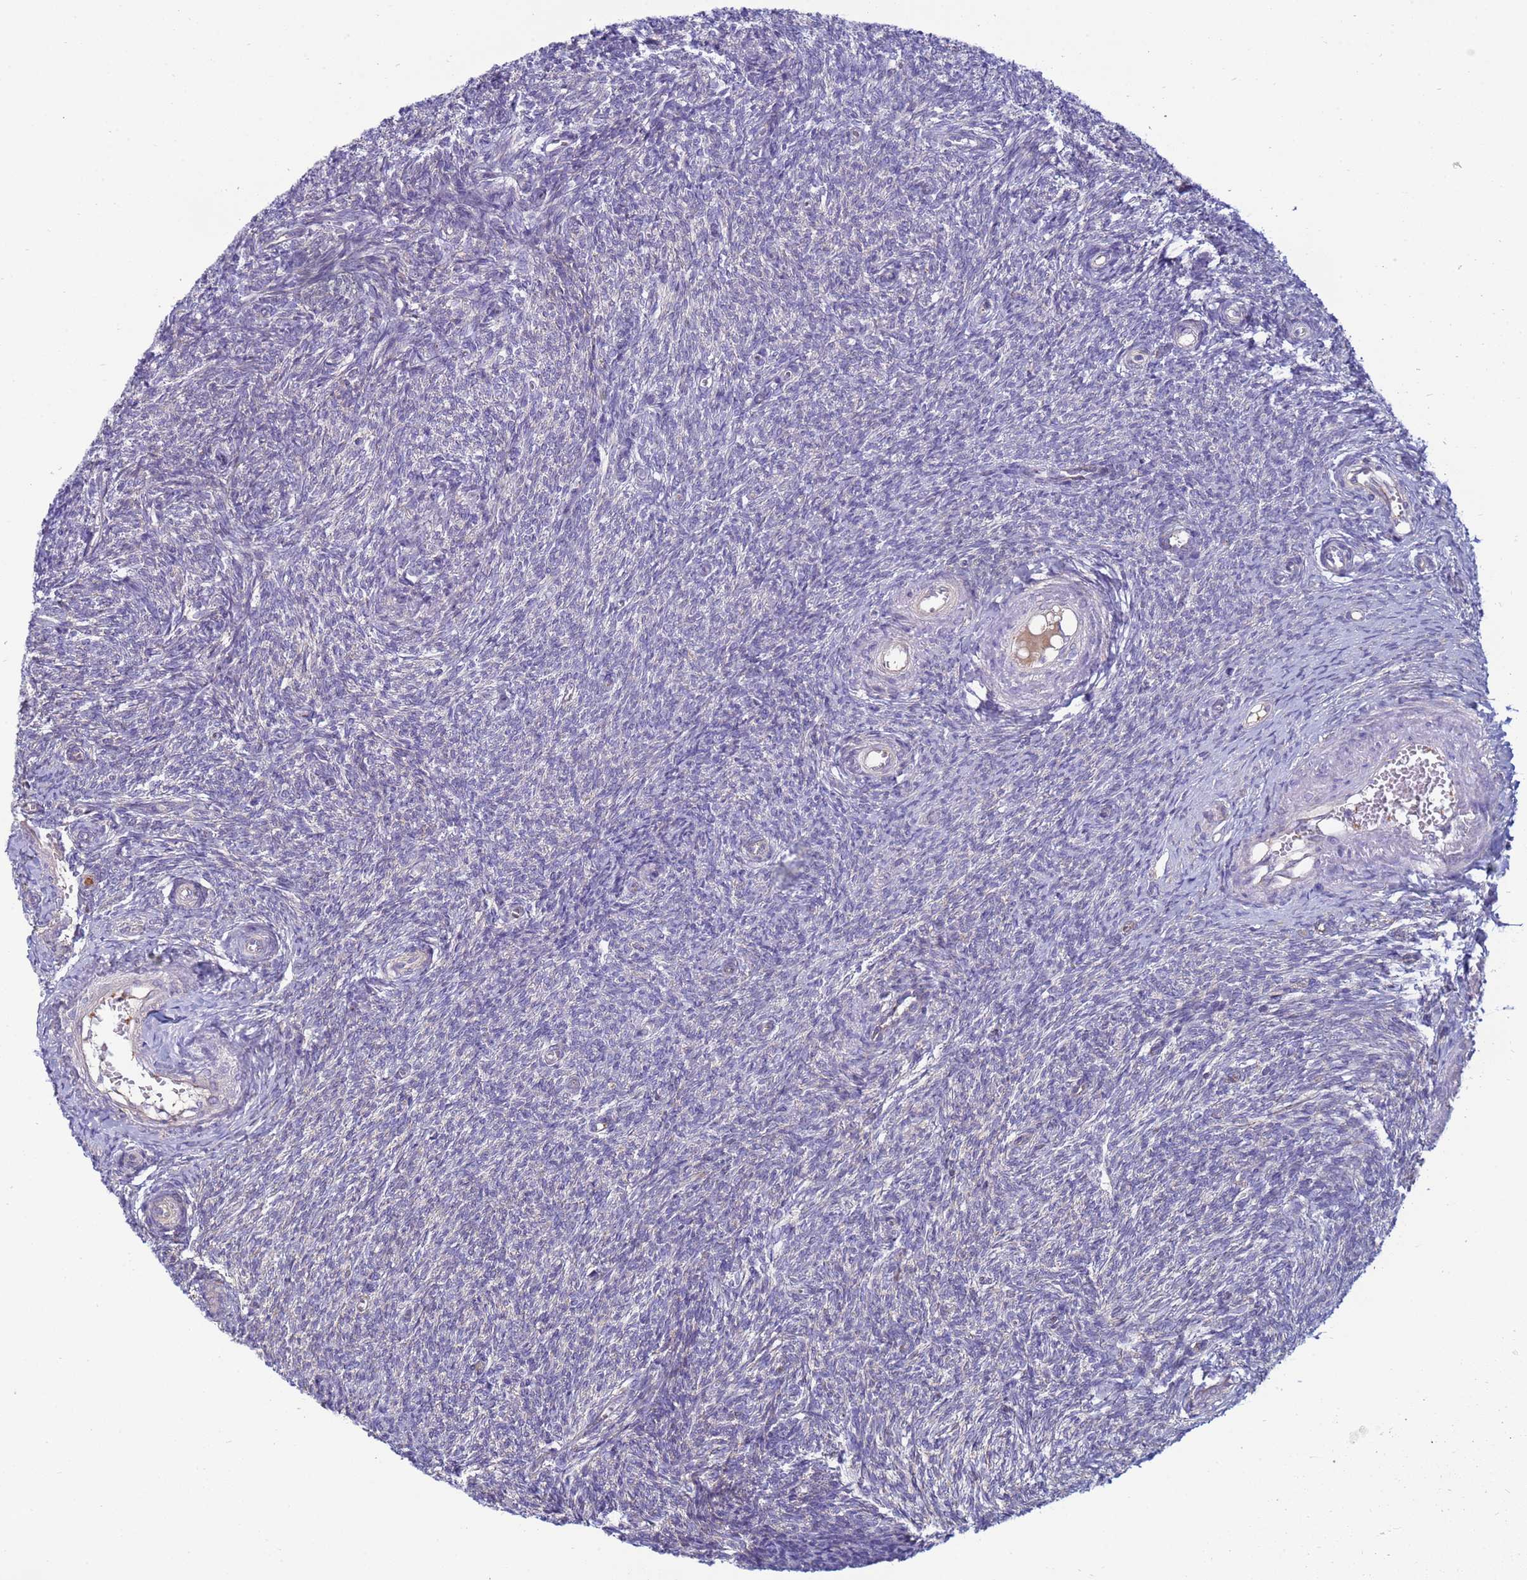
{"staining": {"intensity": "negative", "quantity": "none", "location": "none"}, "tissue": "ovary", "cell_type": "Ovarian stroma cells", "image_type": "normal", "snomed": [{"axis": "morphology", "description": "Normal tissue, NOS"}, {"axis": "topography", "description": "Ovary"}], "caption": "A high-resolution photomicrograph shows immunohistochemistry (IHC) staining of benign ovary, which shows no significant expression in ovarian stroma cells.", "gene": "TRPC6", "patient": {"sex": "female", "age": 44}}